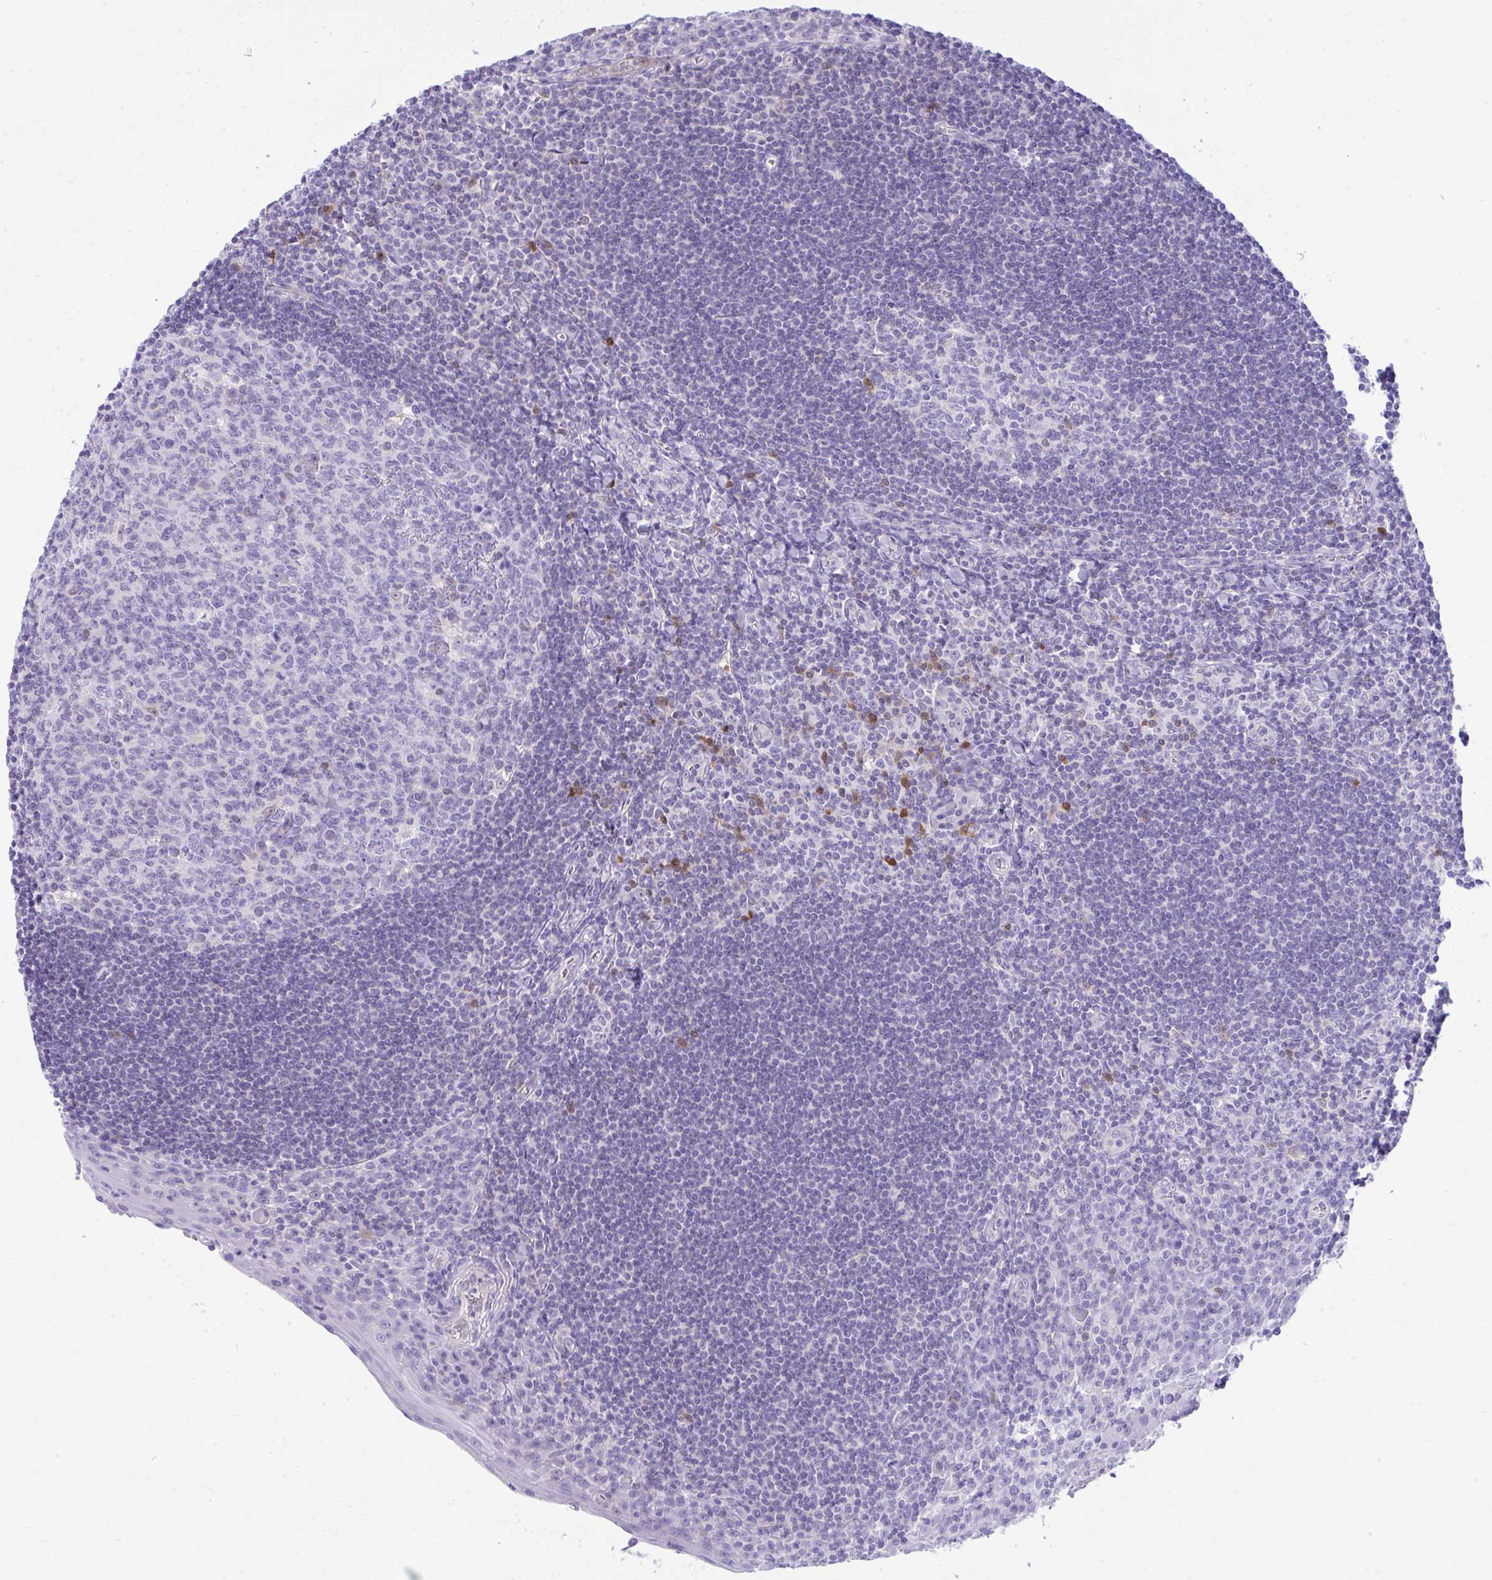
{"staining": {"intensity": "negative", "quantity": "none", "location": "none"}, "tissue": "tonsil", "cell_type": "Germinal center cells", "image_type": "normal", "snomed": [{"axis": "morphology", "description": "Normal tissue, NOS"}, {"axis": "topography", "description": "Tonsil"}], "caption": "The image demonstrates no significant staining in germinal center cells of tonsil.", "gene": "PGM2L1", "patient": {"sex": "male", "age": 27}}